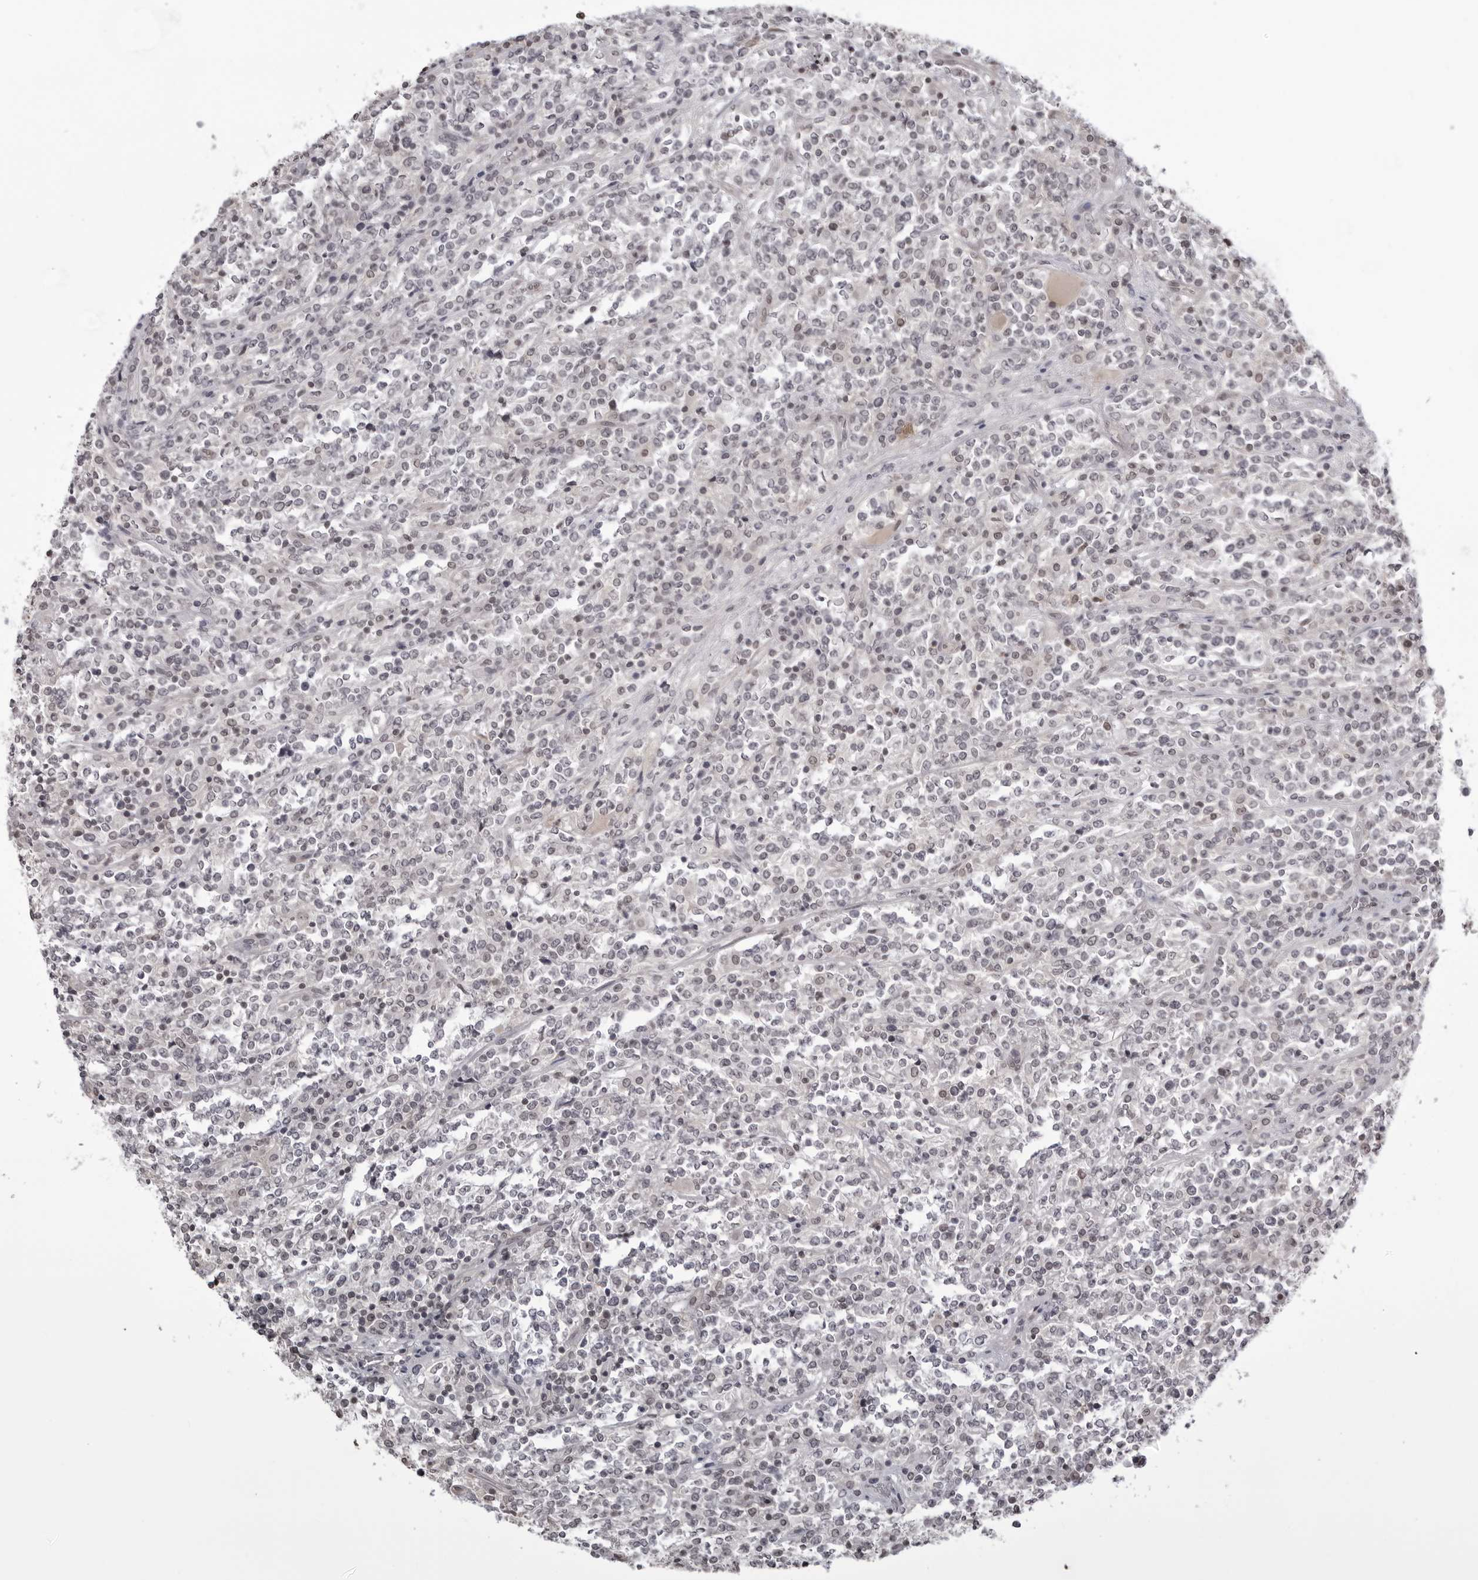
{"staining": {"intensity": "negative", "quantity": "none", "location": "none"}, "tissue": "lymphoma", "cell_type": "Tumor cells", "image_type": "cancer", "snomed": [{"axis": "morphology", "description": "Malignant lymphoma, non-Hodgkin's type, High grade"}, {"axis": "topography", "description": "Soft tissue"}], "caption": "DAB immunohistochemical staining of human malignant lymphoma, non-Hodgkin's type (high-grade) displays no significant expression in tumor cells.", "gene": "YWHAG", "patient": {"sex": "male", "age": 18}}